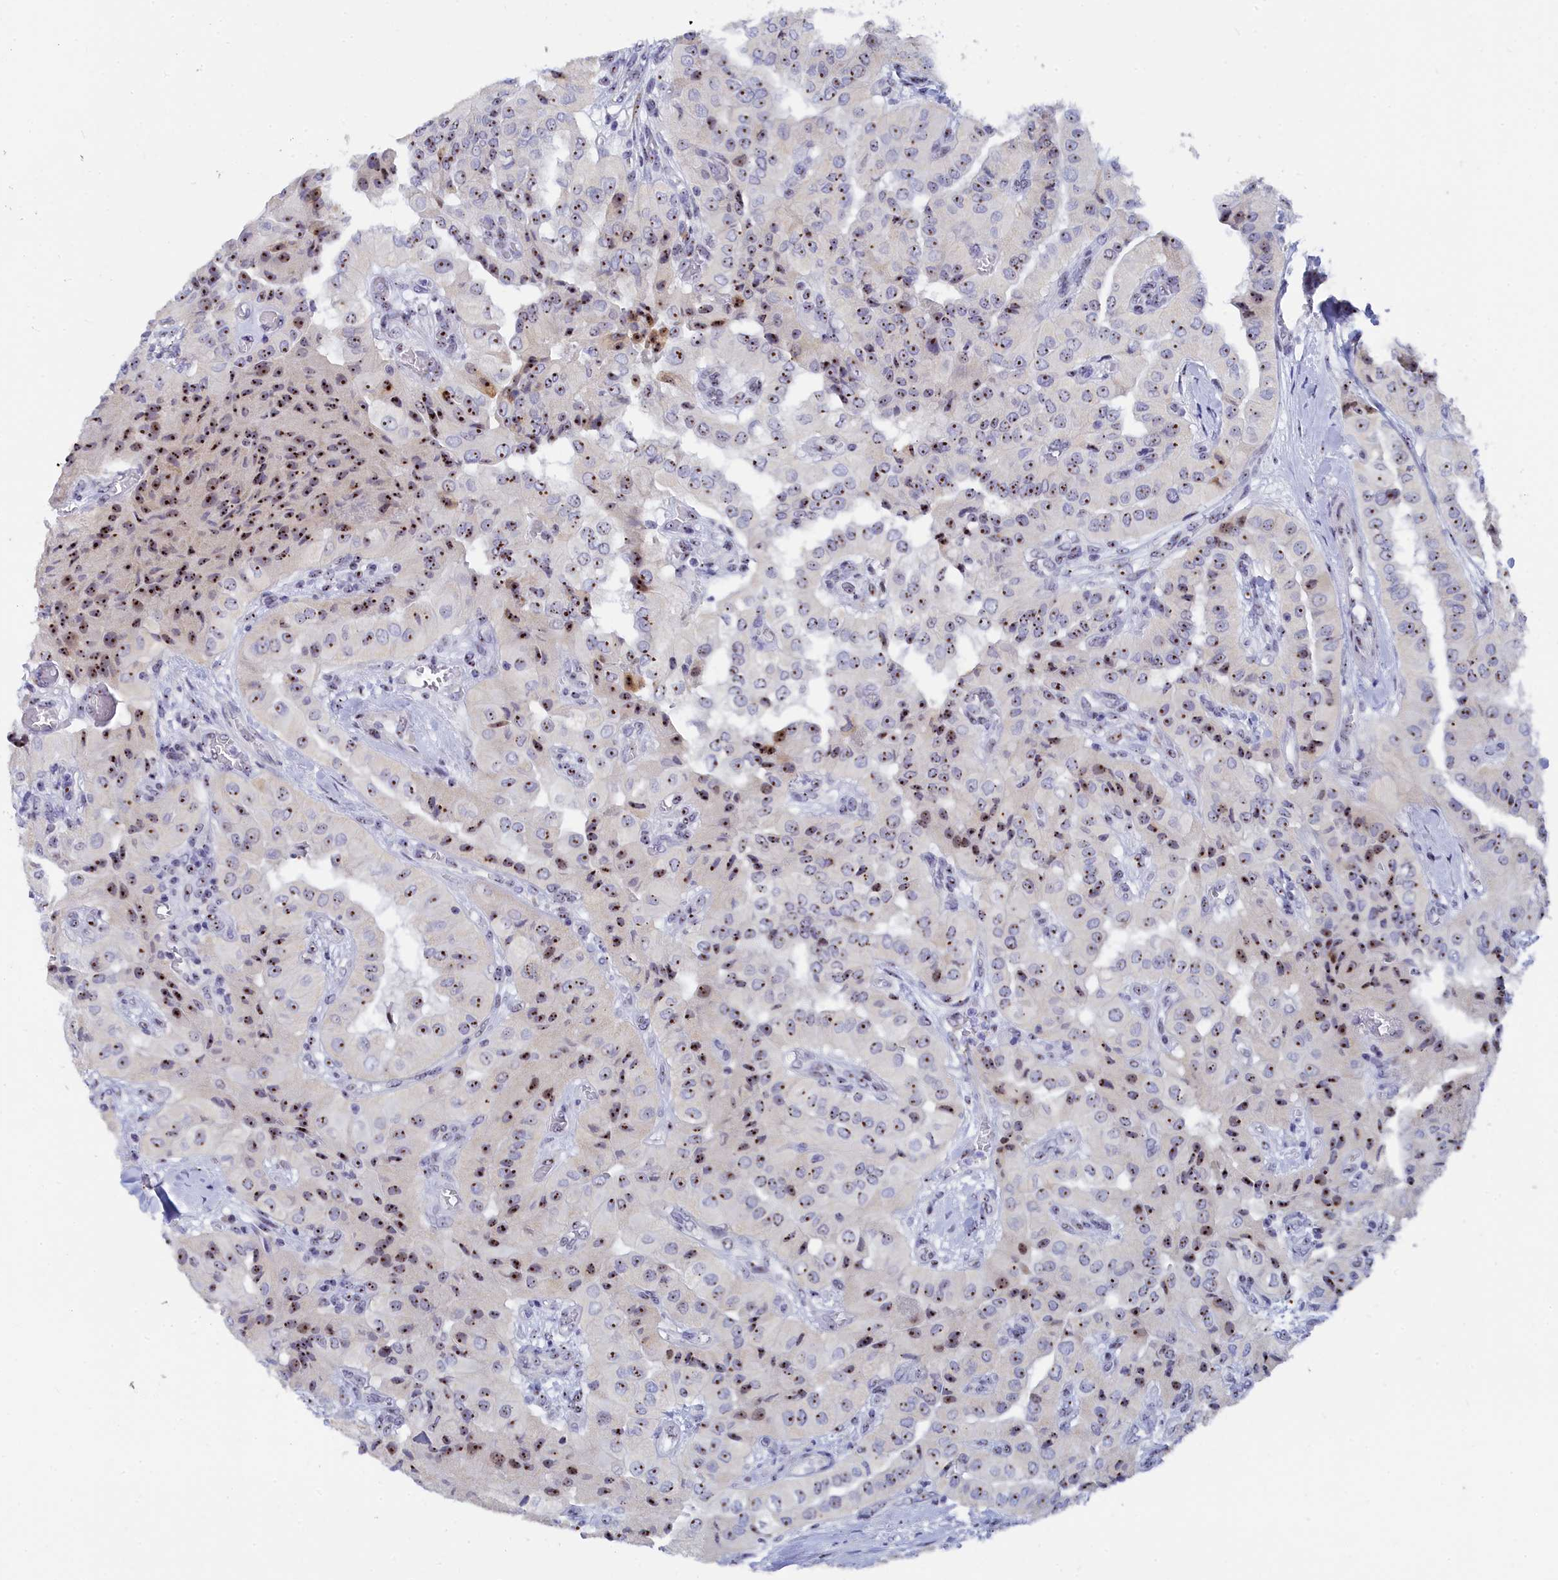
{"staining": {"intensity": "strong", "quantity": "25%-75%", "location": "nuclear"}, "tissue": "head and neck cancer", "cell_type": "Tumor cells", "image_type": "cancer", "snomed": [{"axis": "morphology", "description": "Adenocarcinoma, NOS"}, {"axis": "topography", "description": "Head-Neck"}], "caption": "Immunohistochemical staining of head and neck cancer demonstrates strong nuclear protein positivity in about 25%-75% of tumor cells. Using DAB (brown) and hematoxylin (blue) stains, captured at high magnification using brightfield microscopy.", "gene": "RSL1D1", "patient": {"sex": "male", "age": 66}}